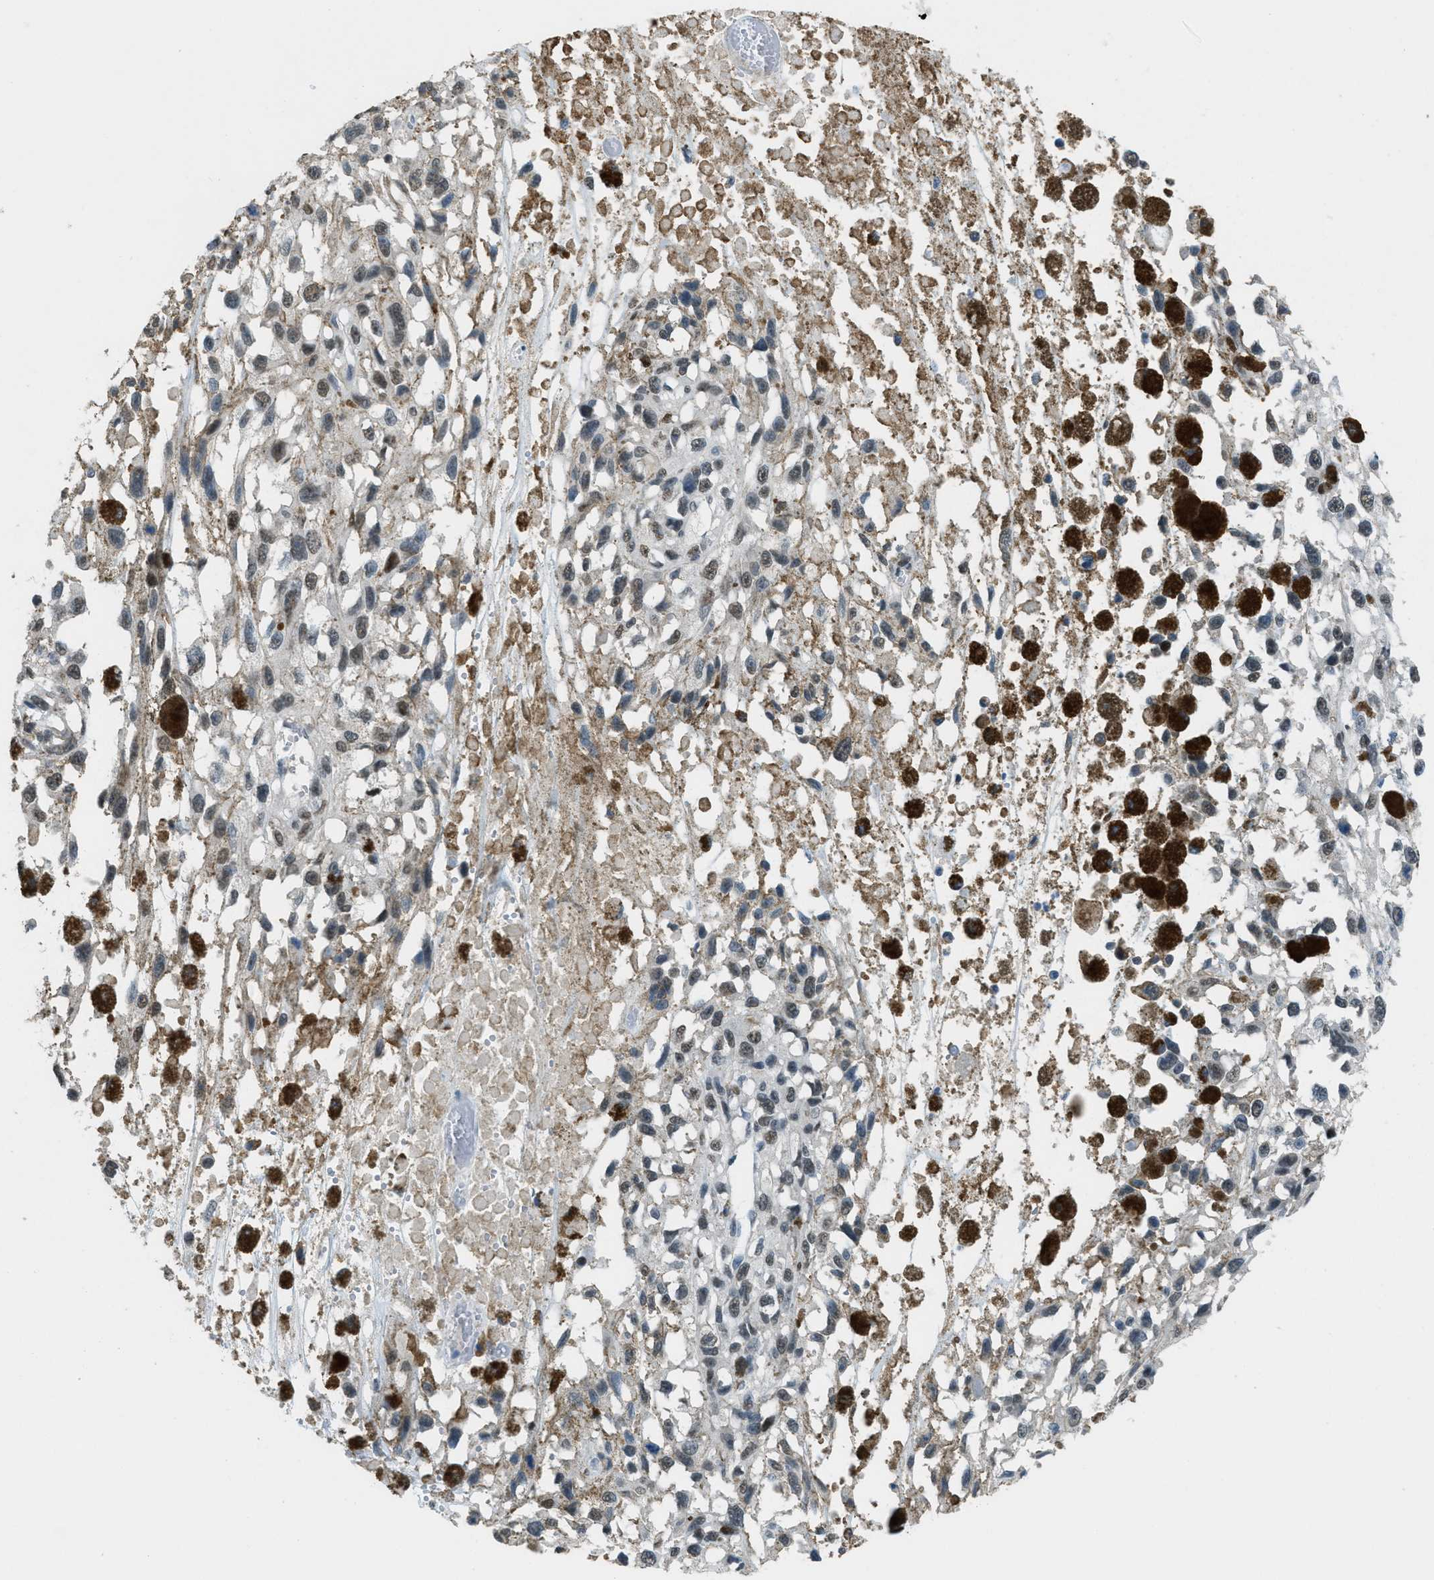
{"staining": {"intensity": "weak", "quantity": "25%-75%", "location": "nuclear"}, "tissue": "melanoma", "cell_type": "Tumor cells", "image_type": "cancer", "snomed": [{"axis": "morphology", "description": "Malignant melanoma, Metastatic site"}, {"axis": "topography", "description": "Lymph node"}], "caption": "Tumor cells exhibit low levels of weak nuclear positivity in about 25%-75% of cells in human melanoma. (DAB = brown stain, brightfield microscopy at high magnification).", "gene": "TTC13", "patient": {"sex": "male", "age": 59}}